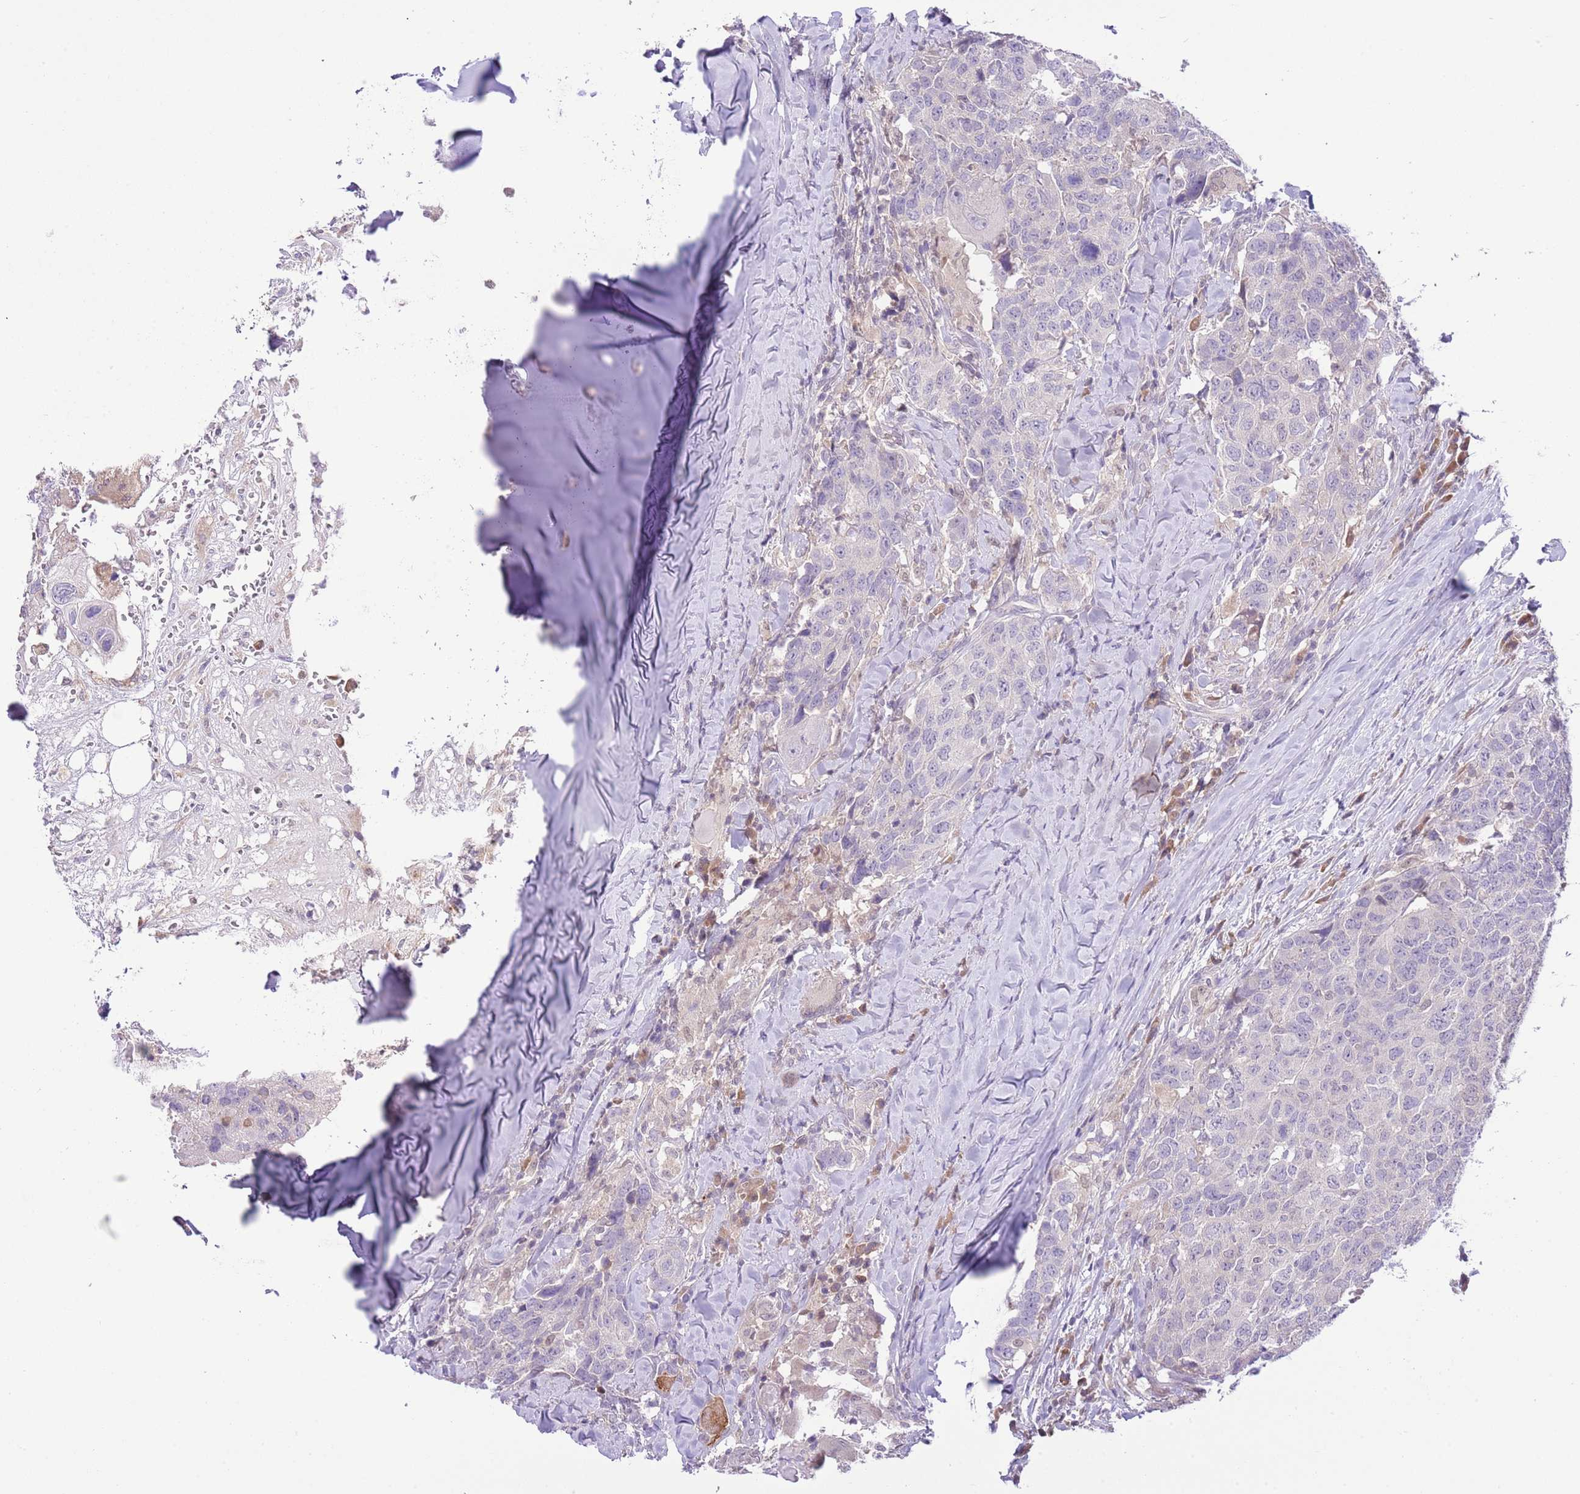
{"staining": {"intensity": "negative", "quantity": "none", "location": "none"}, "tissue": "head and neck cancer", "cell_type": "Tumor cells", "image_type": "cancer", "snomed": [{"axis": "morphology", "description": "Normal tissue, NOS"}, {"axis": "morphology", "description": "Squamous cell carcinoma, NOS"}, {"axis": "topography", "description": "Skeletal muscle"}, {"axis": "topography", "description": "Vascular tissue"}, {"axis": "topography", "description": "Peripheral nerve tissue"}, {"axis": "topography", "description": "Head-Neck"}], "caption": "This histopathology image is of squamous cell carcinoma (head and neck) stained with IHC to label a protein in brown with the nuclei are counter-stained blue. There is no staining in tumor cells. Brightfield microscopy of immunohistochemistry stained with DAB (brown) and hematoxylin (blue), captured at high magnification.", "gene": "GALK2", "patient": {"sex": "male", "age": 66}}